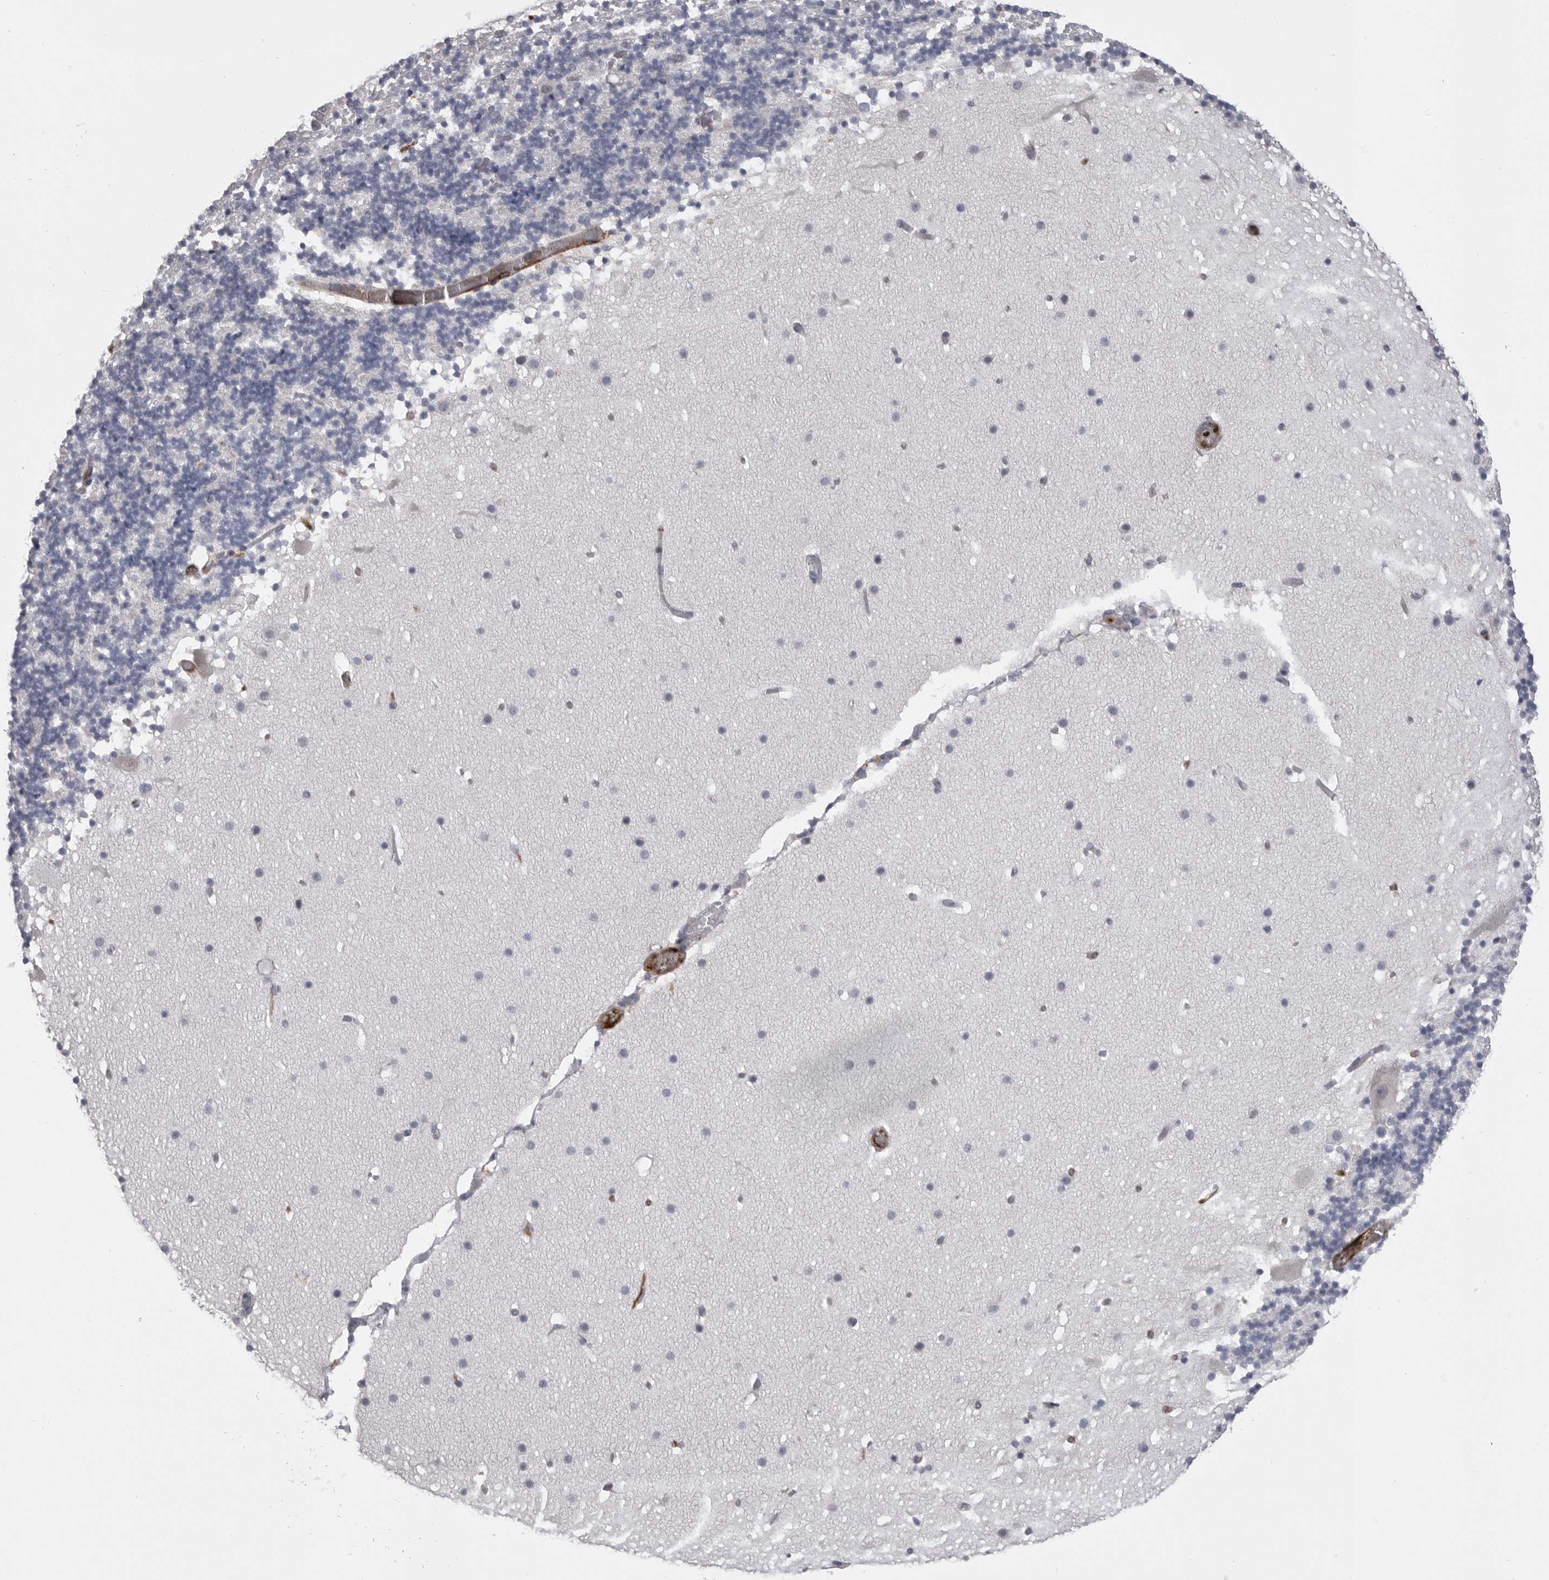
{"staining": {"intensity": "negative", "quantity": "none", "location": "none"}, "tissue": "cerebellum", "cell_type": "Cells in granular layer", "image_type": "normal", "snomed": [{"axis": "morphology", "description": "Normal tissue, NOS"}, {"axis": "topography", "description": "Cerebellum"}], "caption": "Immunohistochemical staining of benign cerebellum exhibits no significant expression in cells in granular layer.", "gene": "SERPING1", "patient": {"sex": "male", "age": 57}}